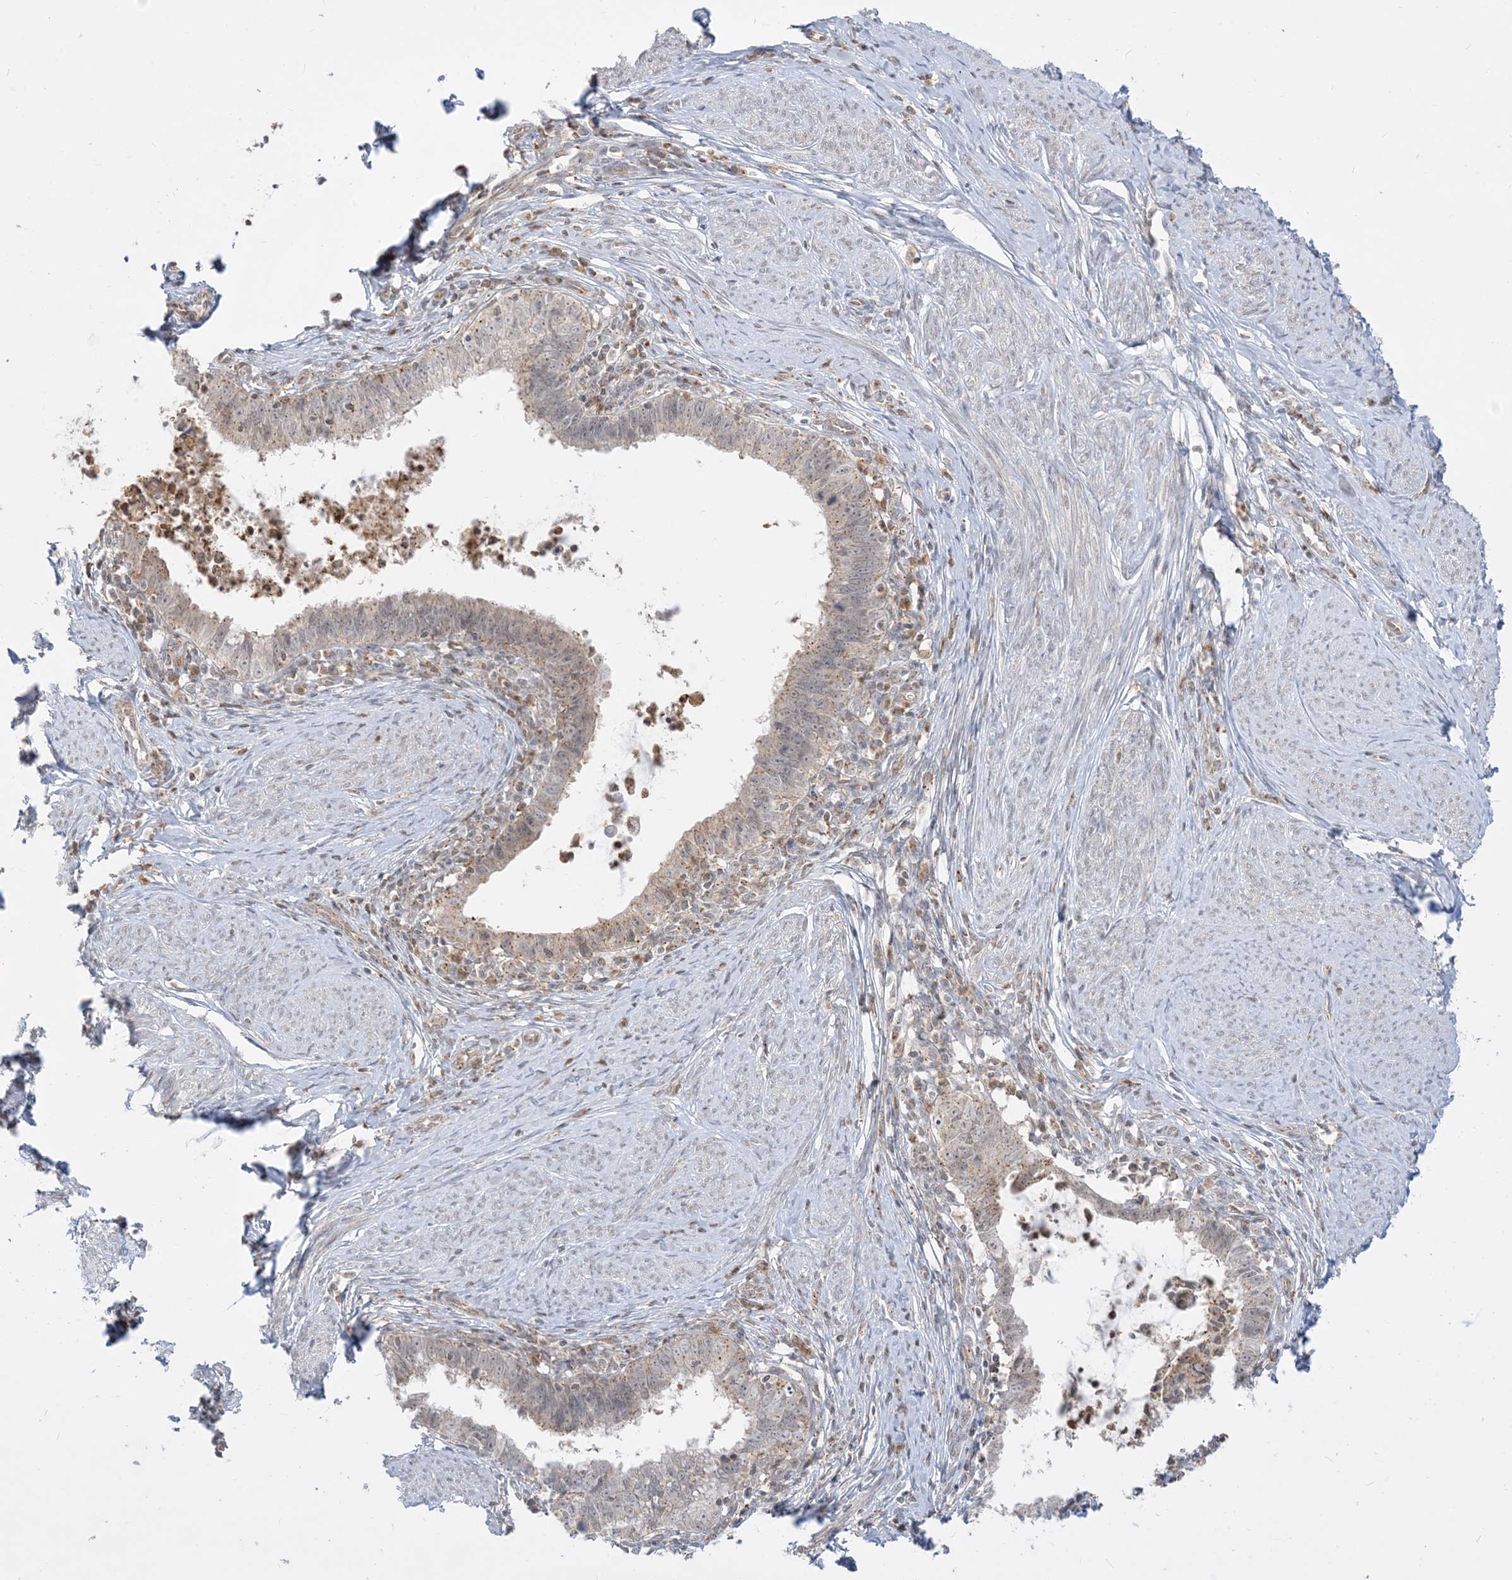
{"staining": {"intensity": "moderate", "quantity": "<25%", "location": "cytoplasmic/membranous"}, "tissue": "cervical cancer", "cell_type": "Tumor cells", "image_type": "cancer", "snomed": [{"axis": "morphology", "description": "Adenocarcinoma, NOS"}, {"axis": "topography", "description": "Cervix"}], "caption": "Immunohistochemical staining of cervical adenocarcinoma reveals low levels of moderate cytoplasmic/membranous protein staining in approximately <25% of tumor cells. The staining was performed using DAB to visualize the protein expression in brown, while the nuclei were stained in blue with hematoxylin (Magnification: 20x).", "gene": "KANSL3", "patient": {"sex": "female", "age": 36}}